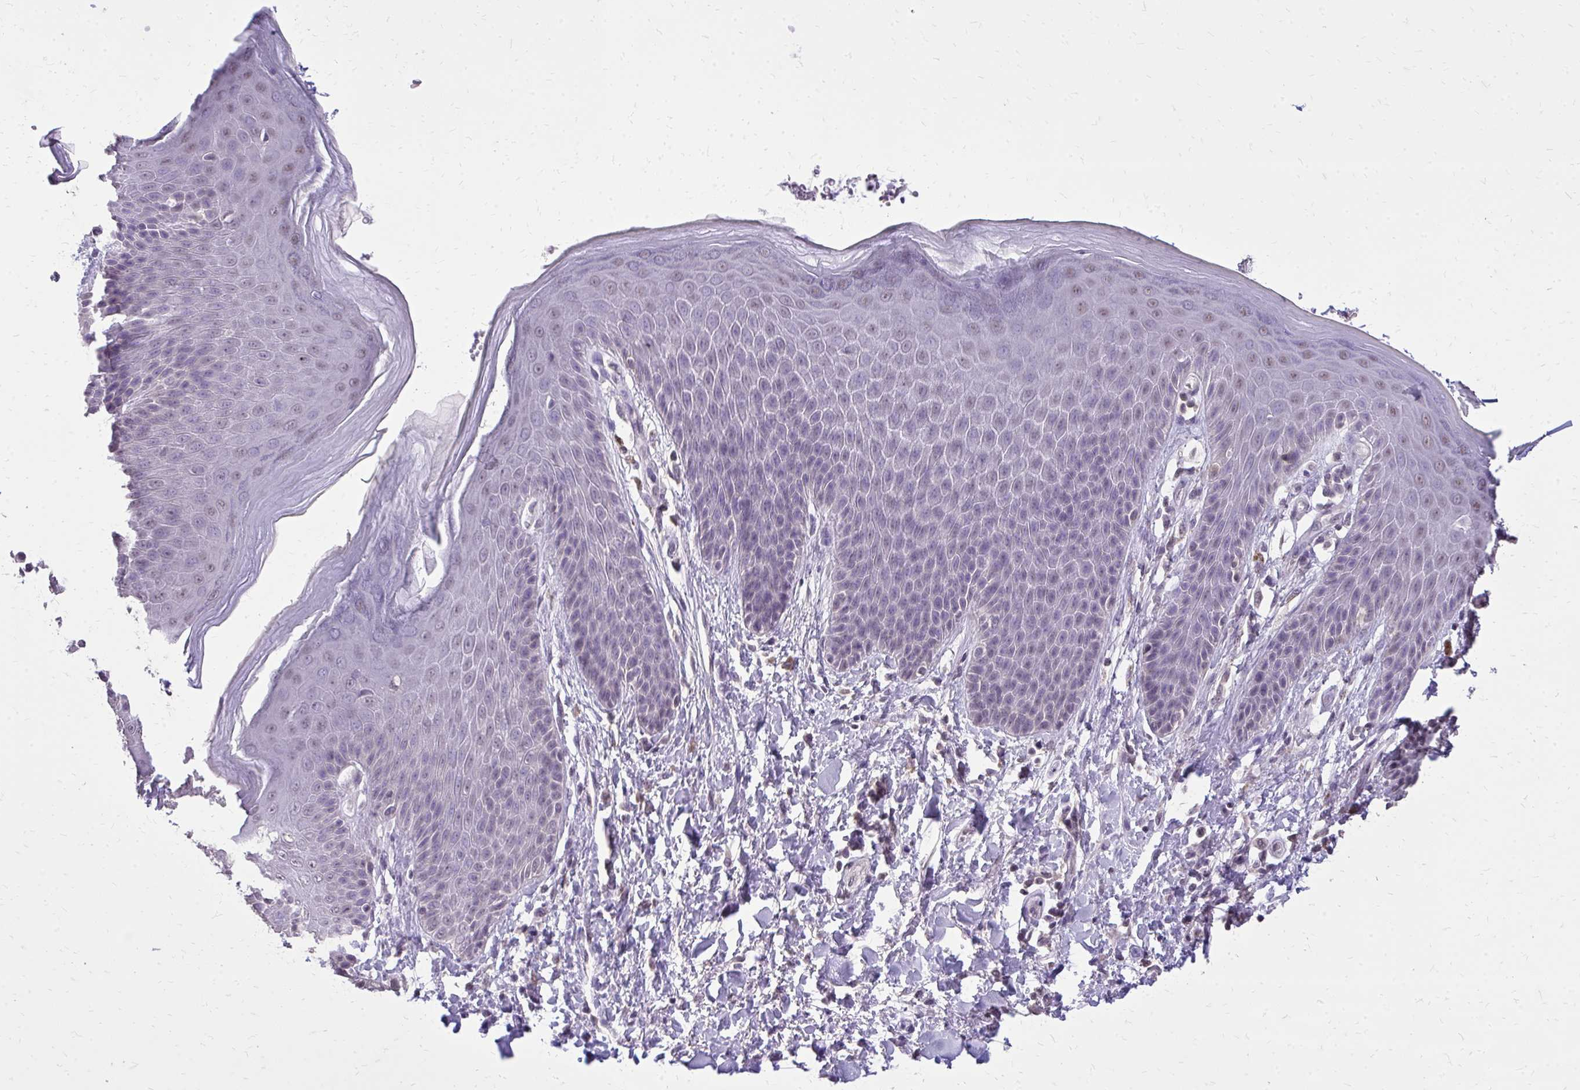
{"staining": {"intensity": "negative", "quantity": "none", "location": "none"}, "tissue": "skin", "cell_type": "Epidermal cells", "image_type": "normal", "snomed": [{"axis": "morphology", "description": "Normal tissue, NOS"}, {"axis": "topography", "description": "Anal"}, {"axis": "topography", "description": "Peripheral nerve tissue"}], "caption": "Photomicrograph shows no protein staining in epidermal cells of normal skin.", "gene": "AKAP5", "patient": {"sex": "male", "age": 51}}